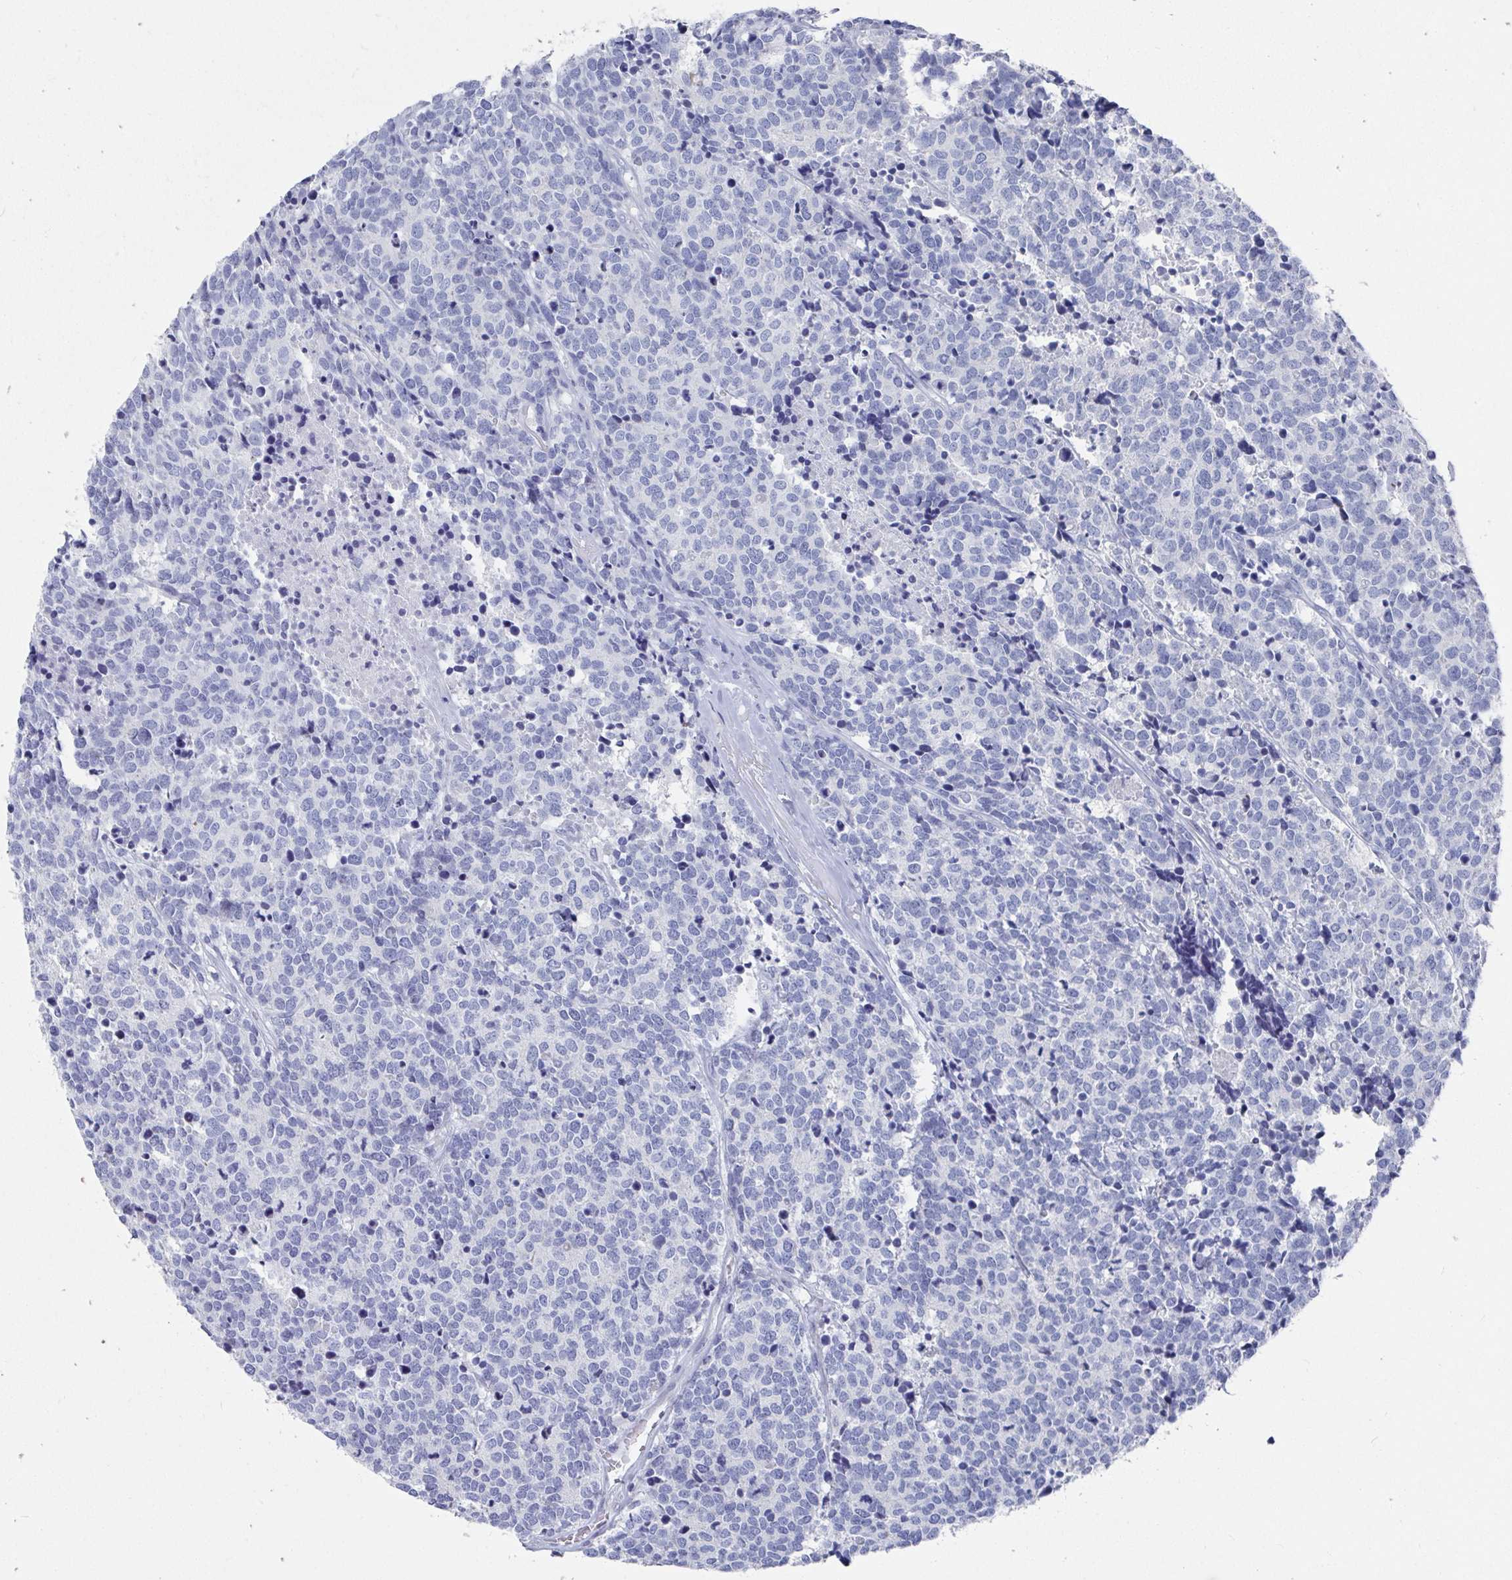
{"staining": {"intensity": "negative", "quantity": "none", "location": "none"}, "tissue": "carcinoid", "cell_type": "Tumor cells", "image_type": "cancer", "snomed": [{"axis": "morphology", "description": "Carcinoid, malignant, NOS"}, {"axis": "topography", "description": "Skin"}], "caption": "IHC photomicrograph of neoplastic tissue: carcinoid (malignant) stained with DAB (3,3'-diaminobenzidine) exhibits no significant protein expression in tumor cells.", "gene": "ZFP82", "patient": {"sex": "female", "age": 79}}